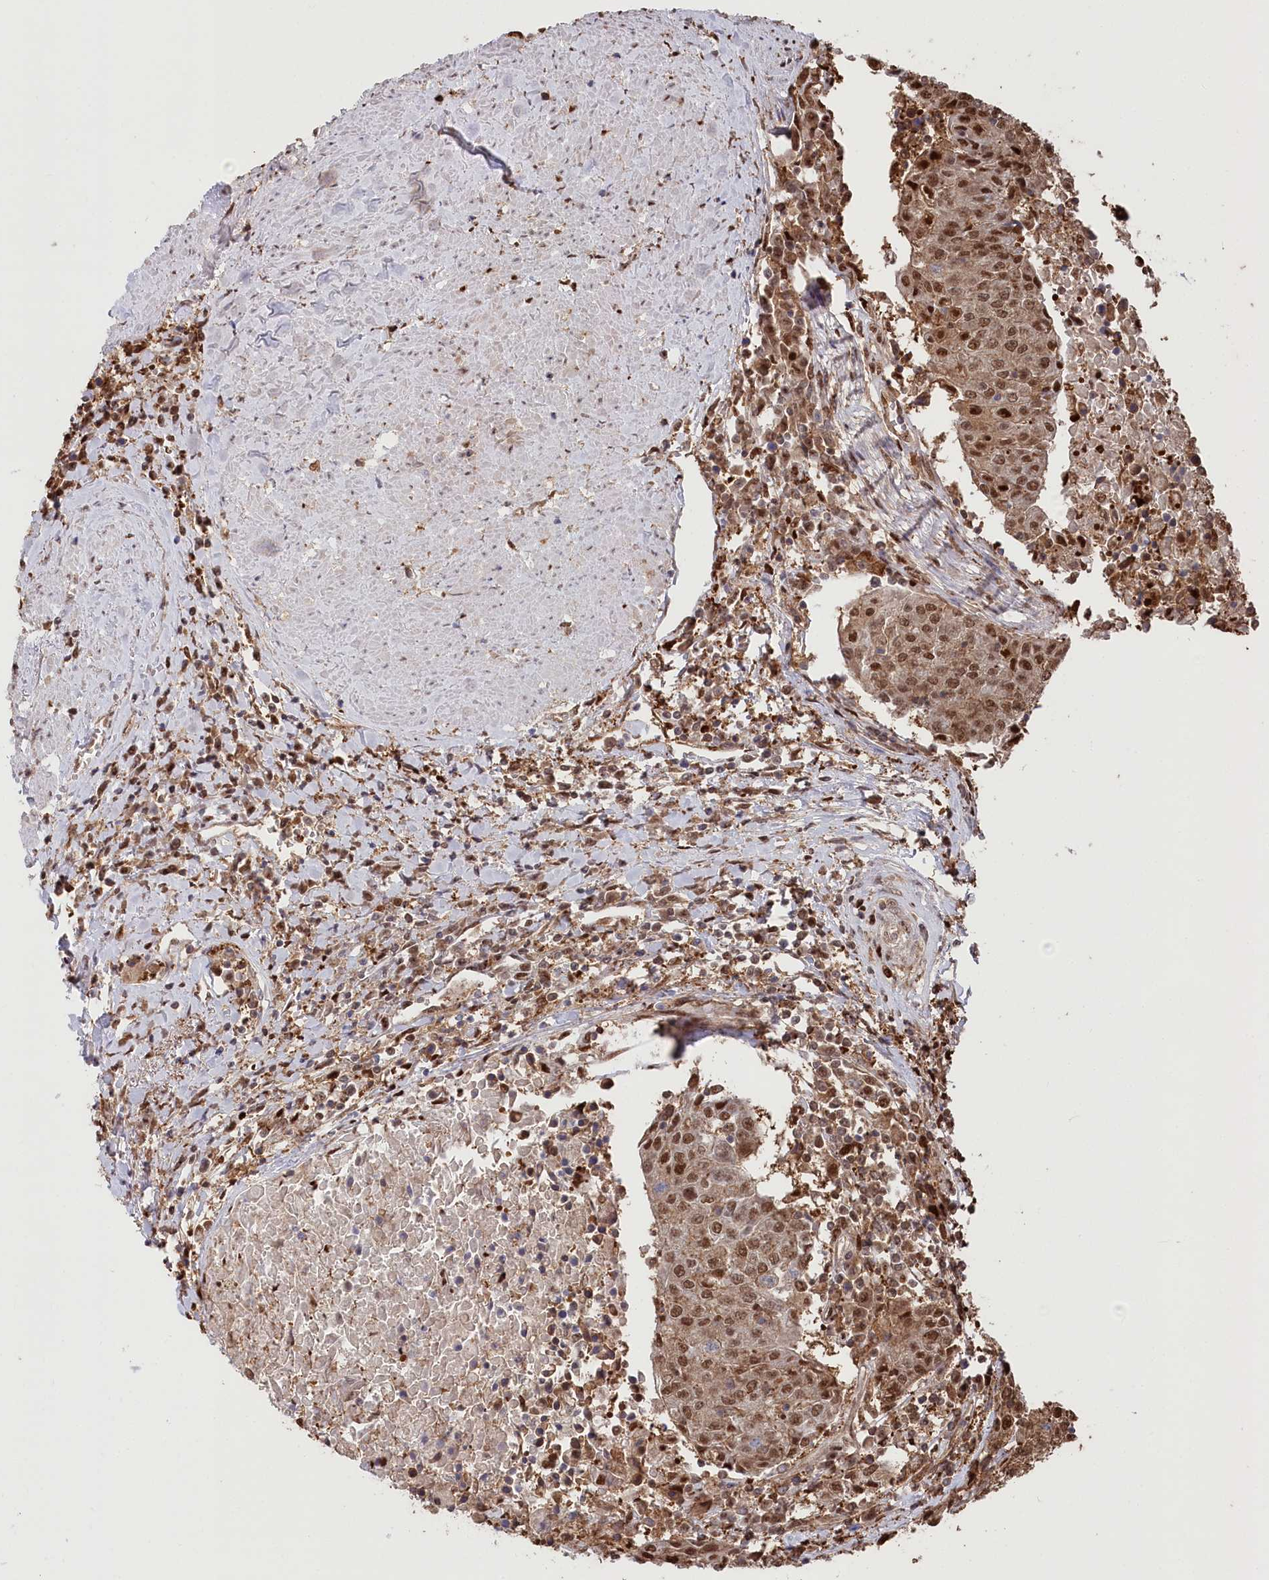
{"staining": {"intensity": "strong", "quantity": ">75%", "location": "cytoplasmic/membranous,nuclear"}, "tissue": "urothelial cancer", "cell_type": "Tumor cells", "image_type": "cancer", "snomed": [{"axis": "morphology", "description": "Urothelial carcinoma, High grade"}, {"axis": "topography", "description": "Urinary bladder"}], "caption": "Tumor cells display strong cytoplasmic/membranous and nuclear staining in approximately >75% of cells in urothelial cancer. (DAB (3,3'-diaminobenzidine) IHC with brightfield microscopy, high magnification).", "gene": "PSMA1", "patient": {"sex": "female", "age": 85}}